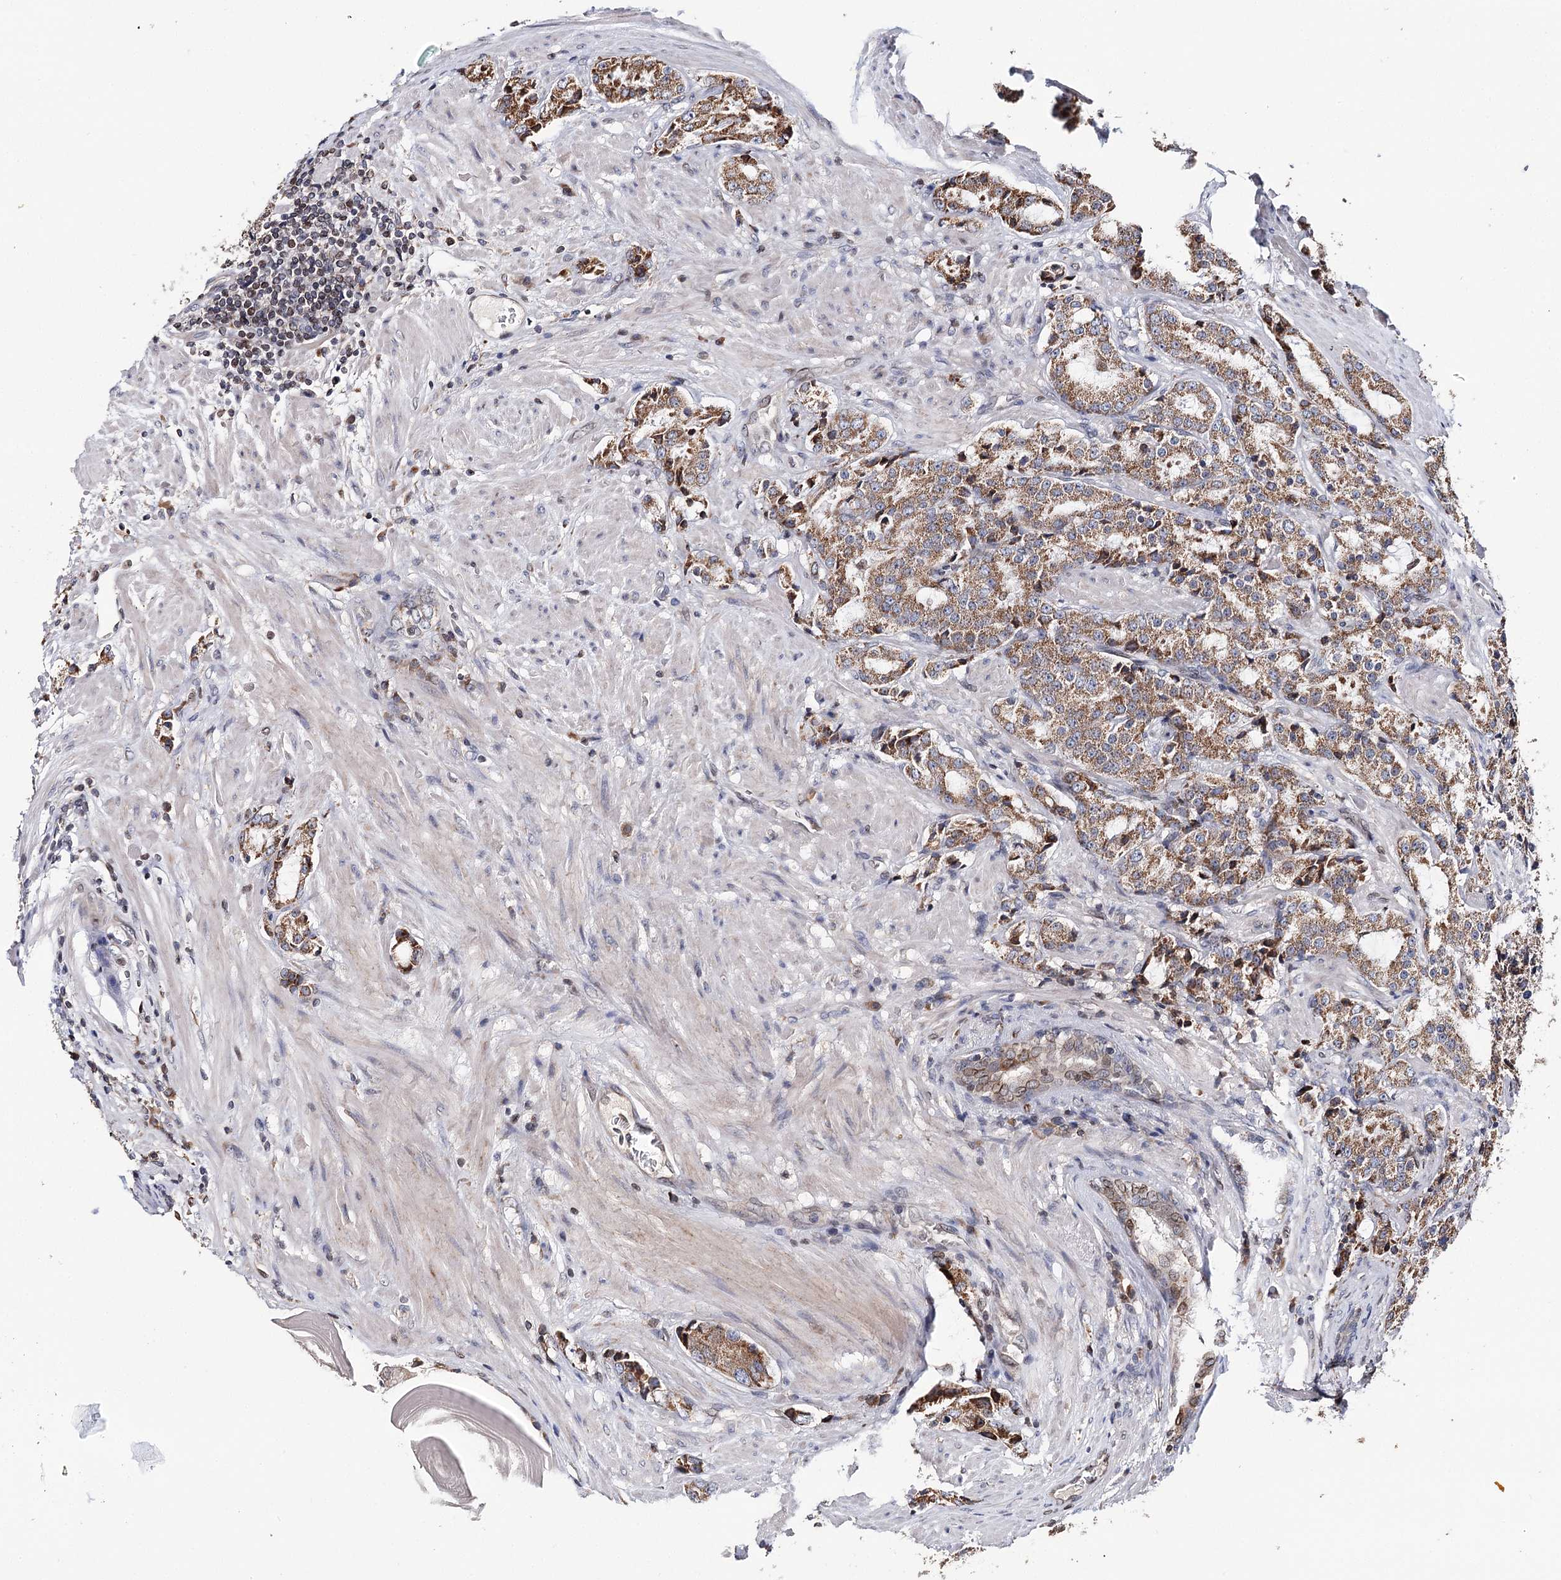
{"staining": {"intensity": "moderate", "quantity": ">75%", "location": "cytoplasmic/membranous"}, "tissue": "prostate cancer", "cell_type": "Tumor cells", "image_type": "cancer", "snomed": [{"axis": "morphology", "description": "Adenocarcinoma, High grade"}, {"axis": "topography", "description": "Prostate"}], "caption": "The histopathology image displays immunohistochemical staining of adenocarcinoma (high-grade) (prostate). There is moderate cytoplasmic/membranous positivity is present in about >75% of tumor cells.", "gene": "CFAP46", "patient": {"sex": "male", "age": 66}}